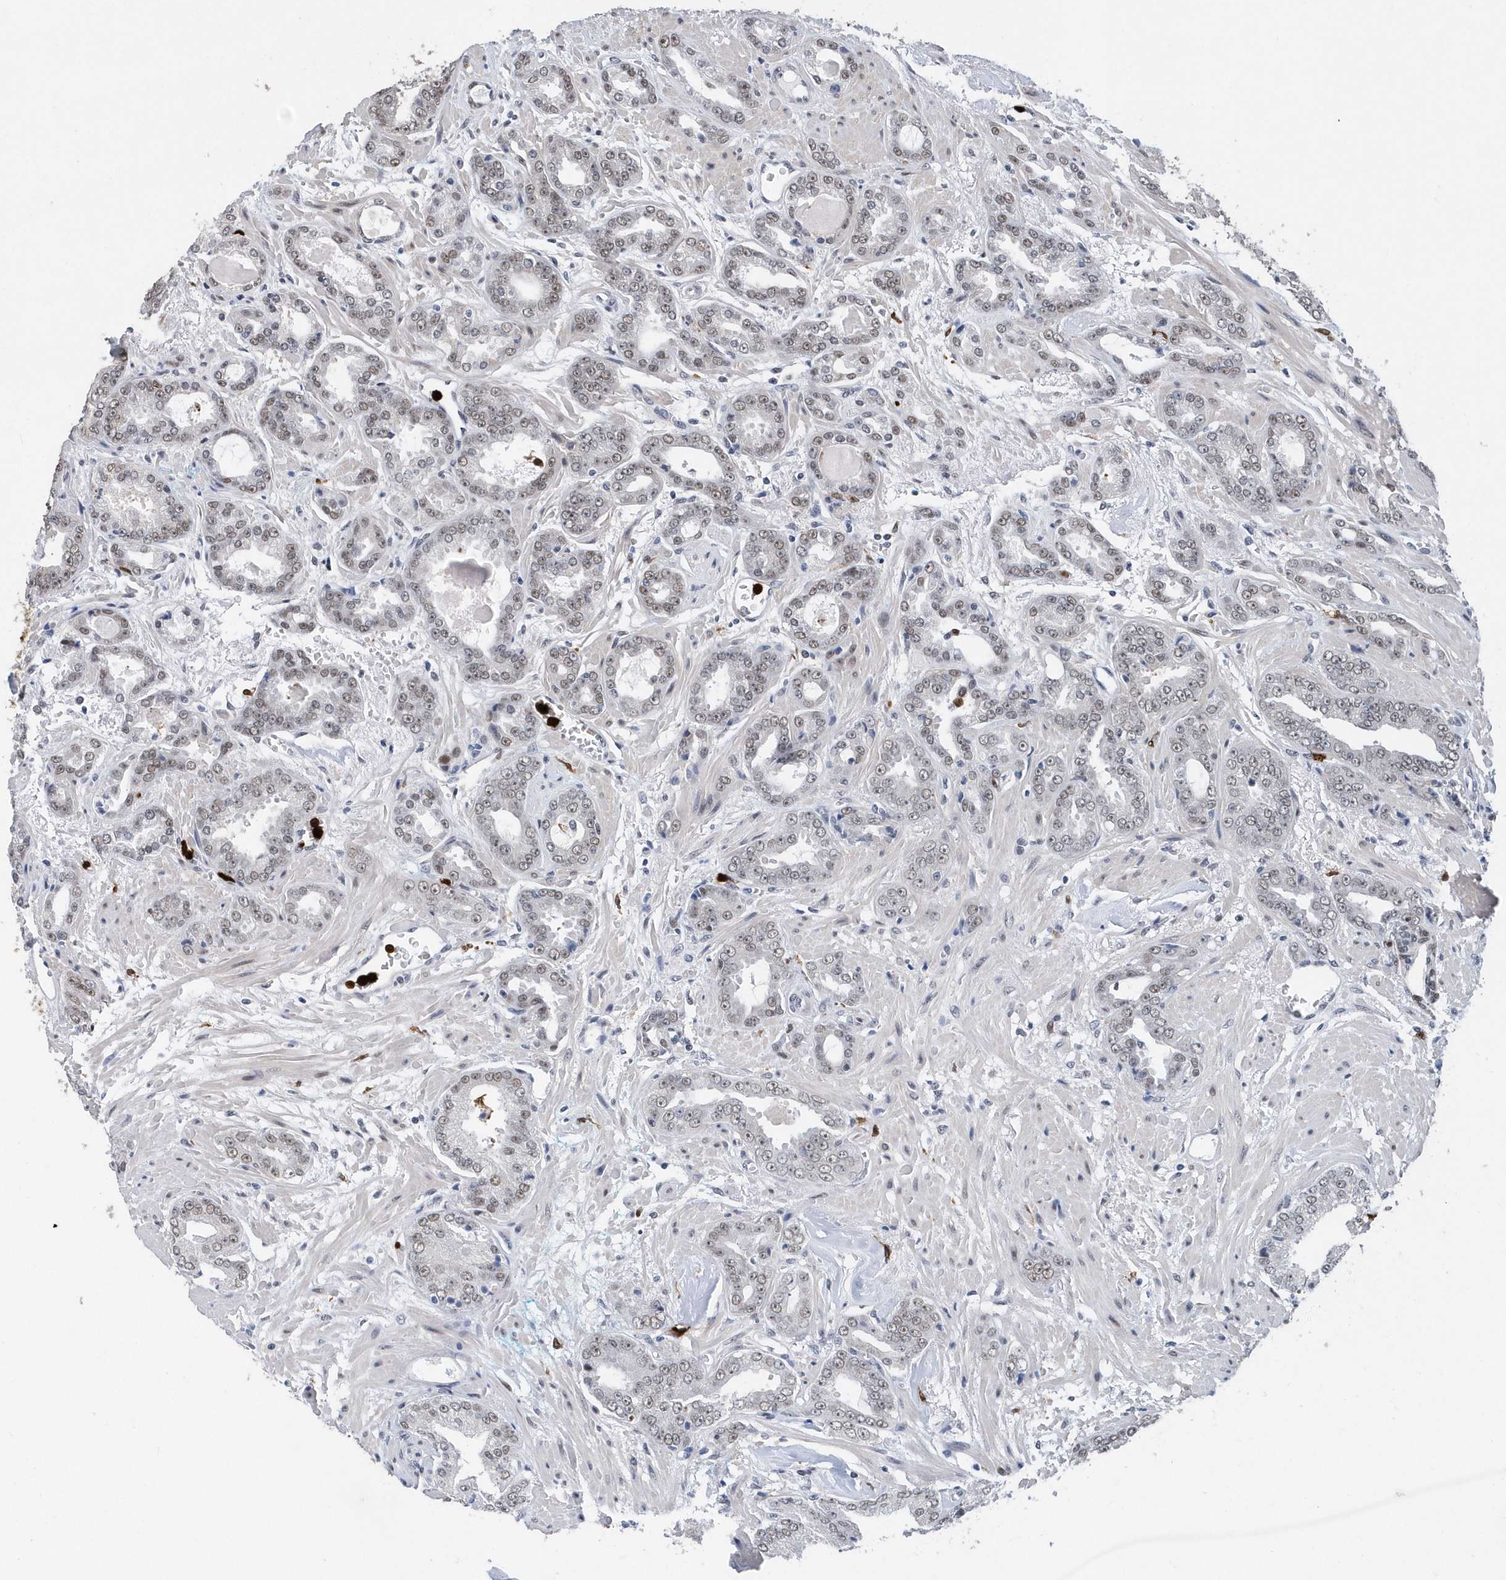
{"staining": {"intensity": "weak", "quantity": ">75%", "location": "nuclear"}, "tissue": "prostate cancer", "cell_type": "Tumor cells", "image_type": "cancer", "snomed": [{"axis": "morphology", "description": "Adenocarcinoma, High grade"}, {"axis": "topography", "description": "Prostate"}], "caption": "Immunohistochemistry (DAB (3,3'-diaminobenzidine)) staining of human prostate cancer shows weak nuclear protein staining in approximately >75% of tumor cells.", "gene": "RPP30", "patient": {"sex": "male", "age": 71}}